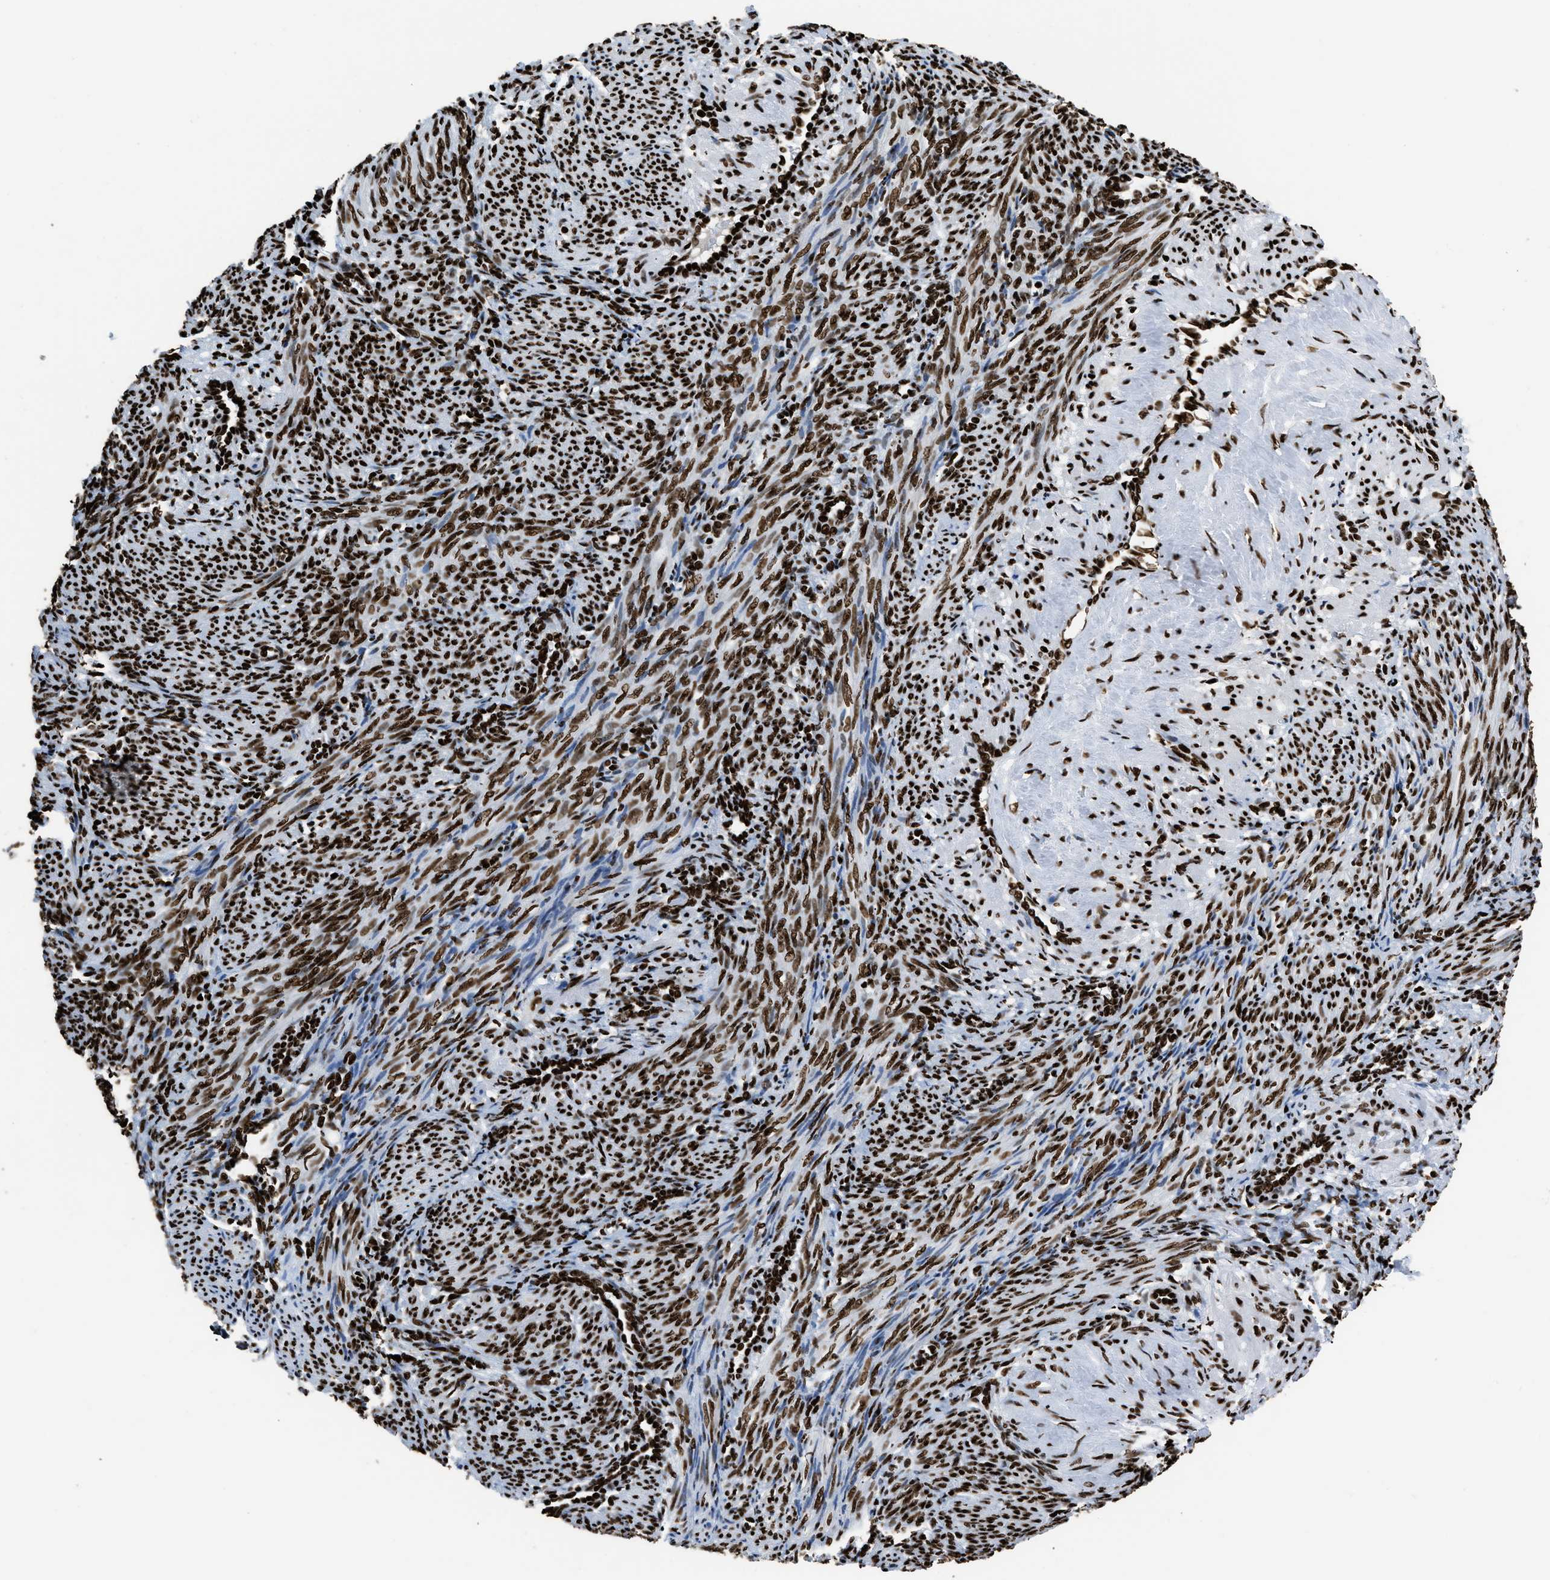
{"staining": {"intensity": "strong", "quantity": ">75%", "location": "nuclear"}, "tissue": "smooth muscle", "cell_type": "Smooth muscle cells", "image_type": "normal", "snomed": [{"axis": "morphology", "description": "Normal tissue, NOS"}, {"axis": "topography", "description": "Endometrium"}], "caption": "Unremarkable smooth muscle demonstrates strong nuclear staining in about >75% of smooth muscle cells.", "gene": "HNRNPM", "patient": {"sex": "female", "age": 33}}